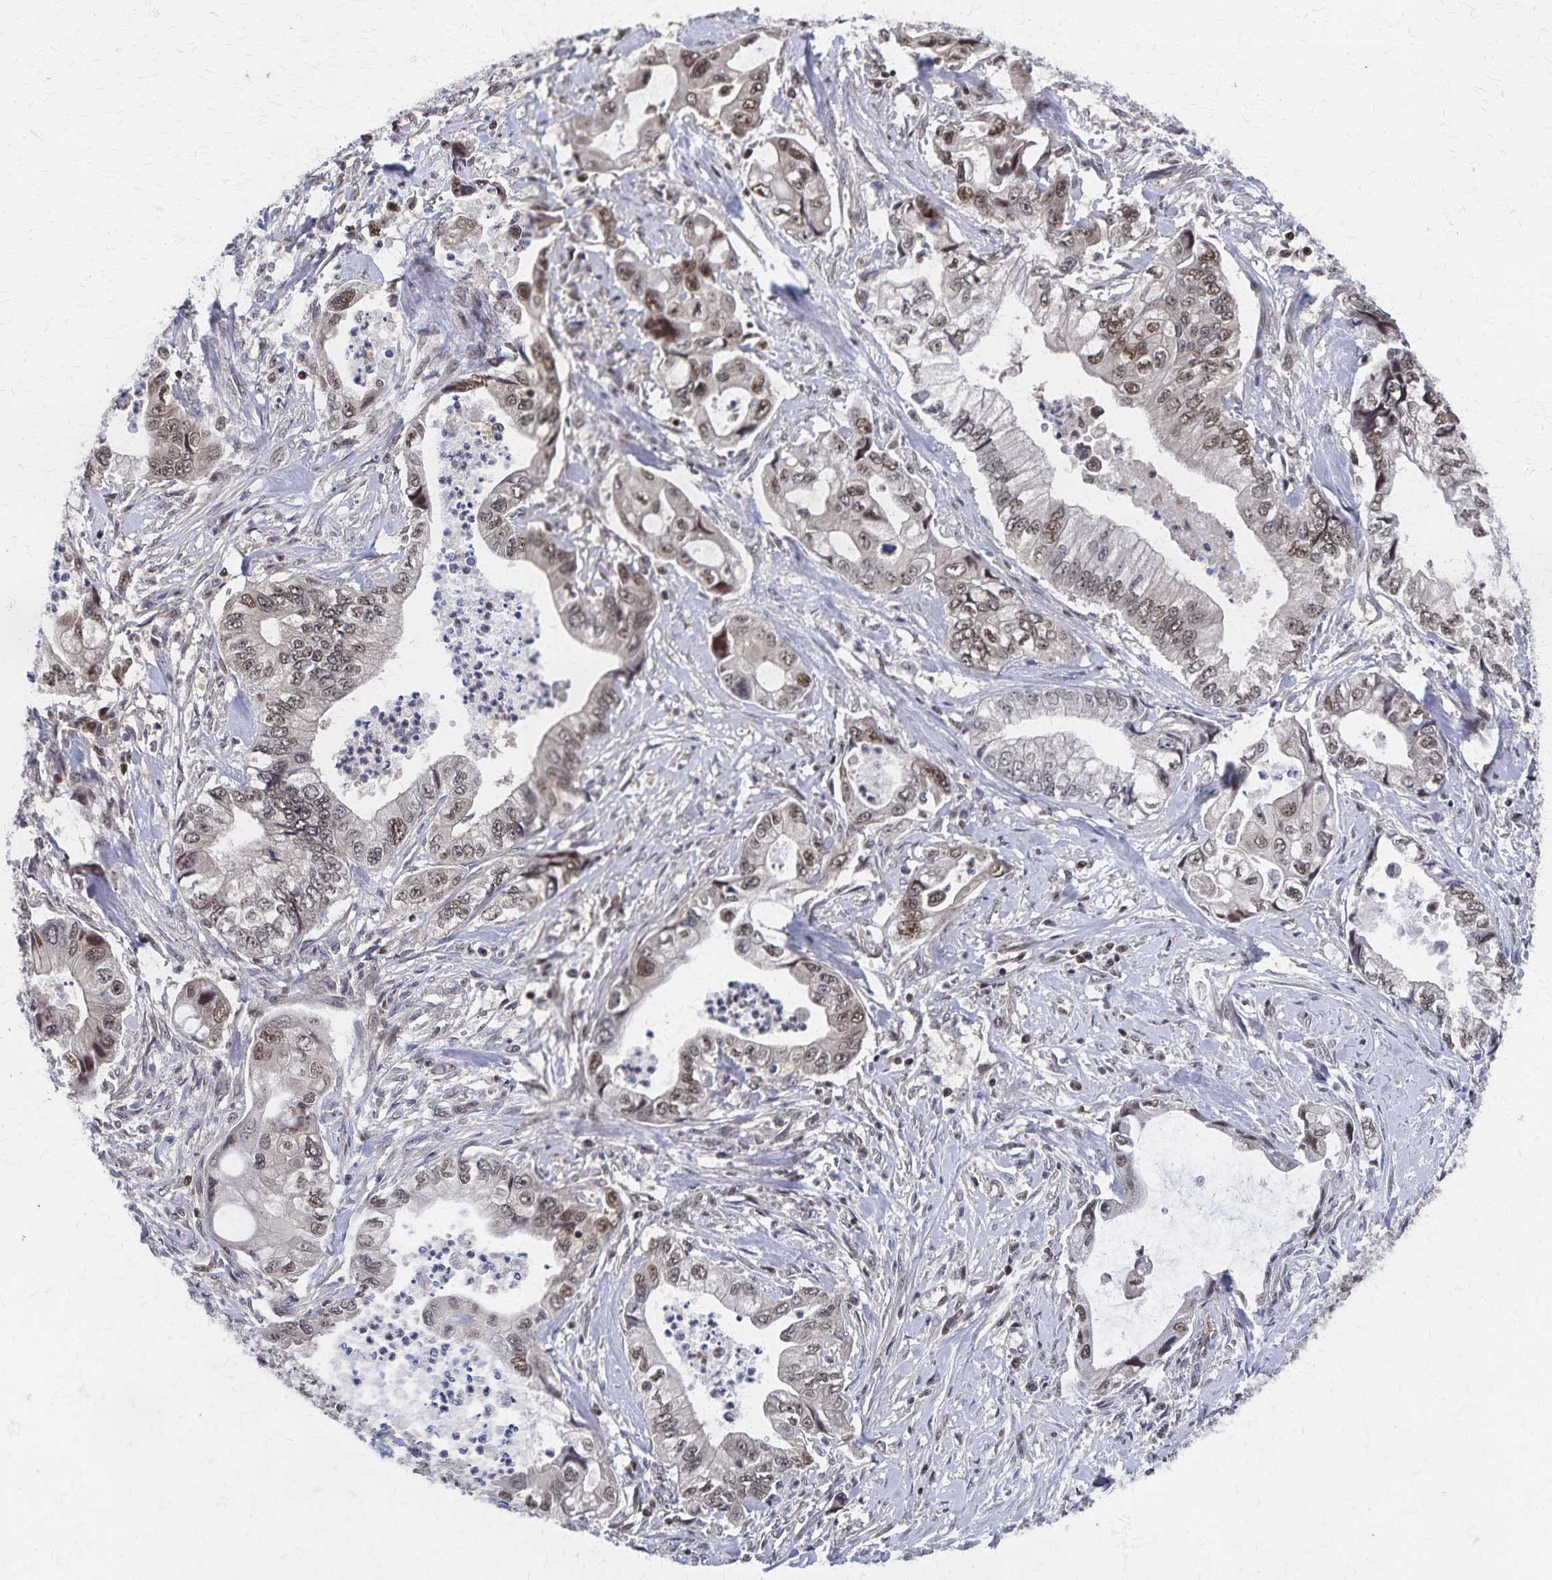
{"staining": {"intensity": "moderate", "quantity": ">75%", "location": "nuclear"}, "tissue": "stomach cancer", "cell_type": "Tumor cells", "image_type": "cancer", "snomed": [{"axis": "morphology", "description": "Adenocarcinoma, NOS"}, {"axis": "topography", "description": "Pancreas"}, {"axis": "topography", "description": "Stomach, upper"}], "caption": "Immunohistochemical staining of human stomach cancer (adenocarcinoma) displays moderate nuclear protein staining in about >75% of tumor cells. (brown staining indicates protein expression, while blue staining denotes nuclei).", "gene": "GTF2B", "patient": {"sex": "male", "age": 77}}